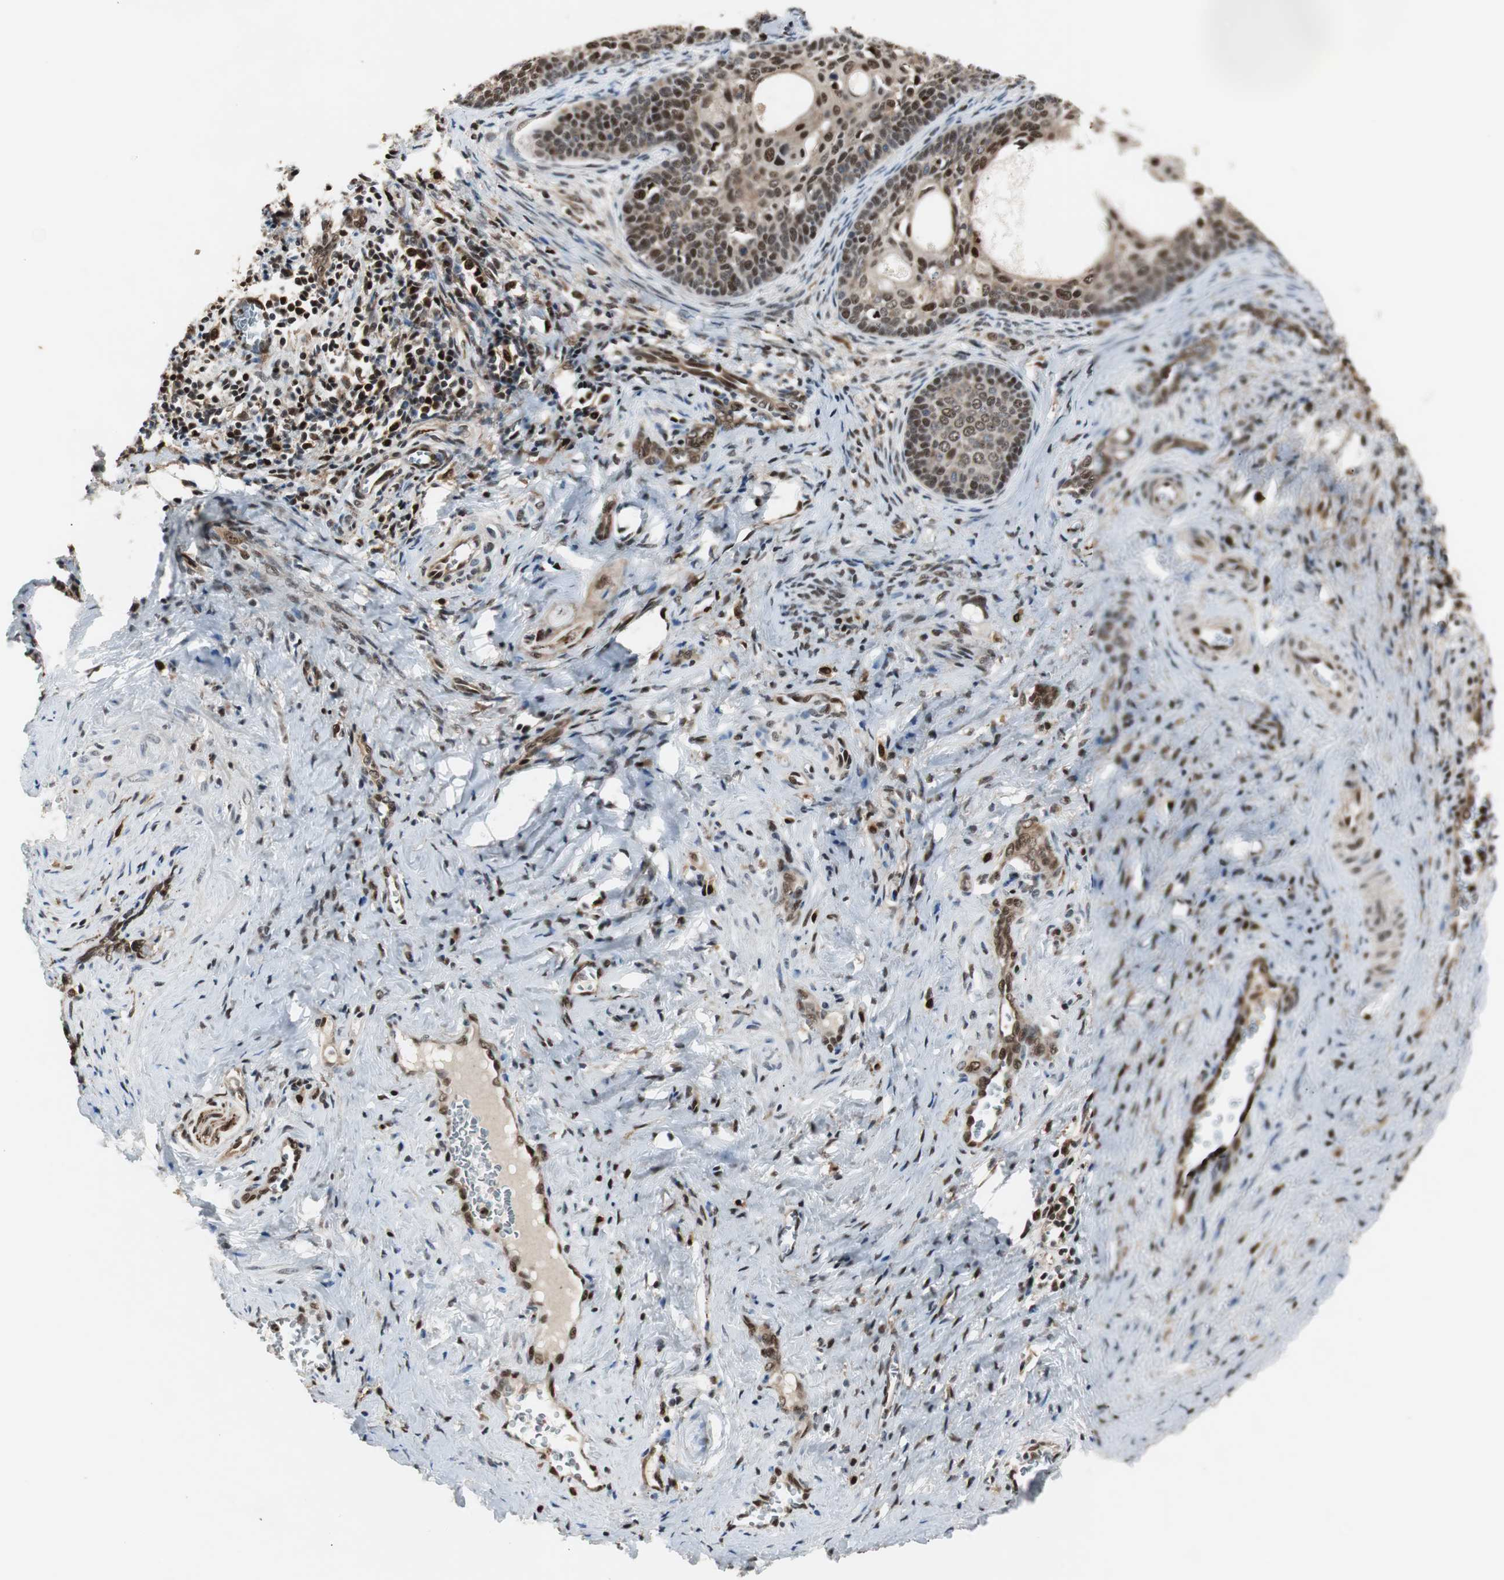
{"staining": {"intensity": "strong", "quantity": ">75%", "location": "cytoplasmic/membranous,nuclear"}, "tissue": "cervical cancer", "cell_type": "Tumor cells", "image_type": "cancer", "snomed": [{"axis": "morphology", "description": "Squamous cell carcinoma, NOS"}, {"axis": "topography", "description": "Cervix"}], "caption": "Protein analysis of cervical cancer (squamous cell carcinoma) tissue exhibits strong cytoplasmic/membranous and nuclear positivity in approximately >75% of tumor cells.", "gene": "ACLY", "patient": {"sex": "female", "age": 33}}